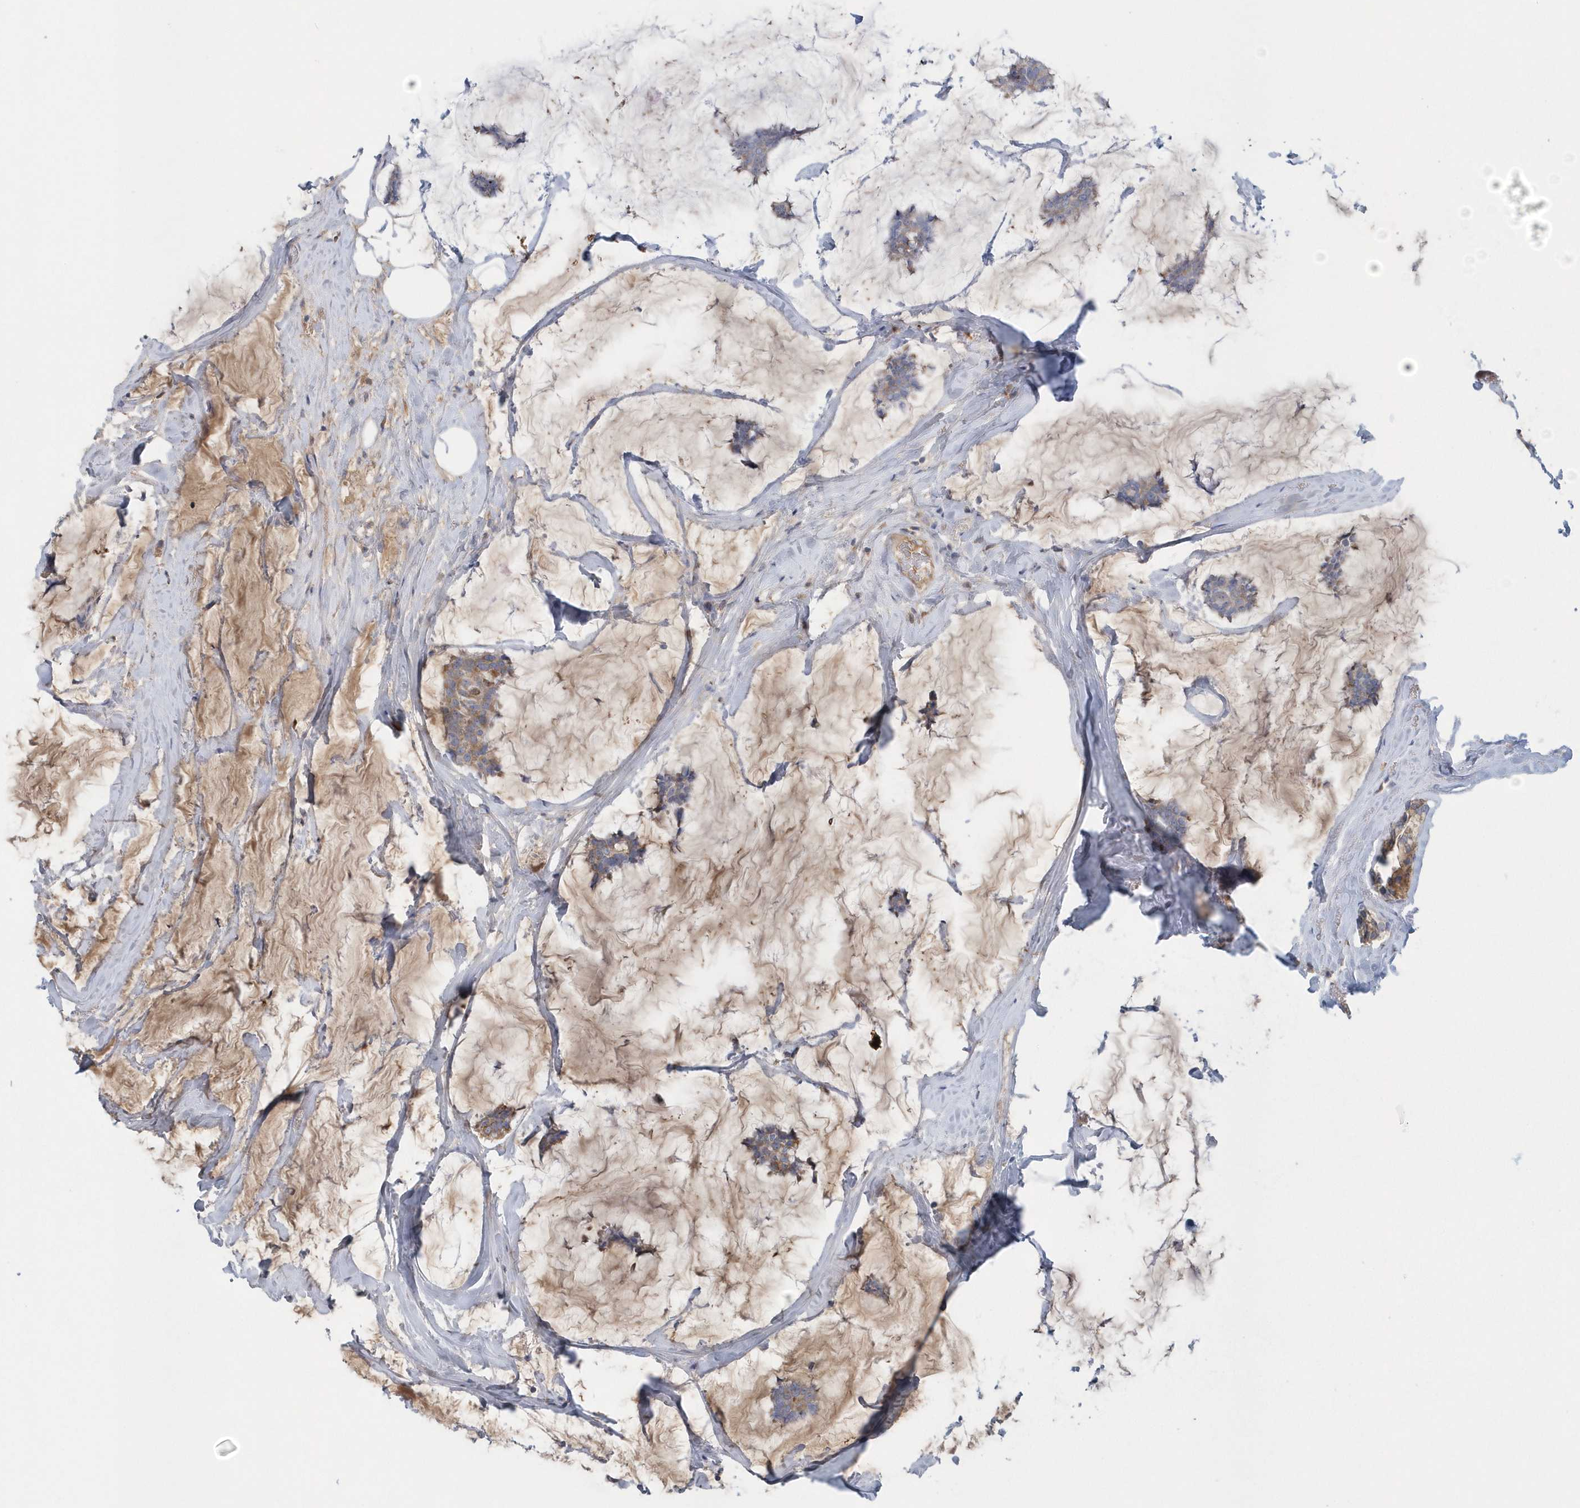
{"staining": {"intensity": "moderate", "quantity": "25%-75%", "location": "cytoplasmic/membranous"}, "tissue": "breast cancer", "cell_type": "Tumor cells", "image_type": "cancer", "snomed": [{"axis": "morphology", "description": "Duct carcinoma"}, {"axis": "topography", "description": "Breast"}], "caption": "A photomicrograph showing moderate cytoplasmic/membranous expression in about 25%-75% of tumor cells in infiltrating ductal carcinoma (breast), as visualized by brown immunohistochemical staining.", "gene": "SPATA18", "patient": {"sex": "female", "age": 93}}